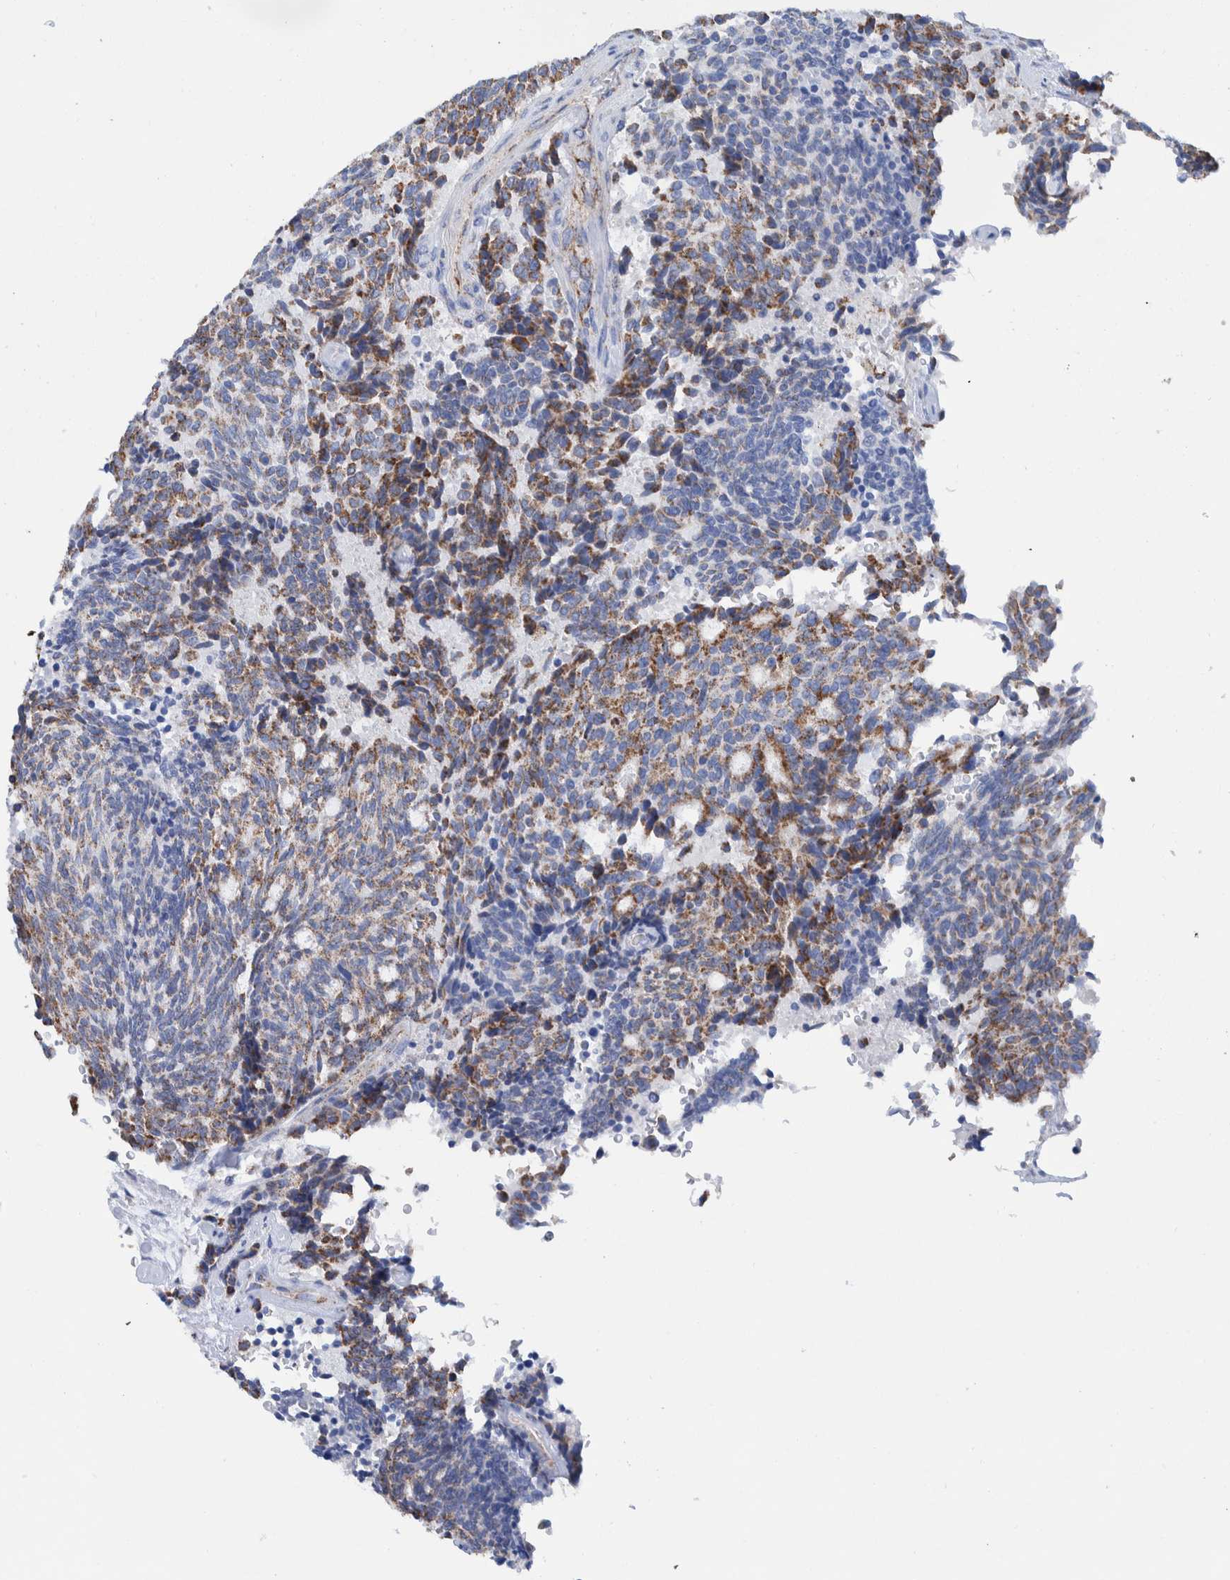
{"staining": {"intensity": "weak", "quantity": ">75%", "location": "cytoplasmic/membranous"}, "tissue": "carcinoid", "cell_type": "Tumor cells", "image_type": "cancer", "snomed": [{"axis": "morphology", "description": "Carcinoid, malignant, NOS"}, {"axis": "topography", "description": "Pancreas"}], "caption": "Immunohistochemical staining of human carcinoid displays low levels of weak cytoplasmic/membranous staining in about >75% of tumor cells.", "gene": "DECR1", "patient": {"sex": "female", "age": 54}}